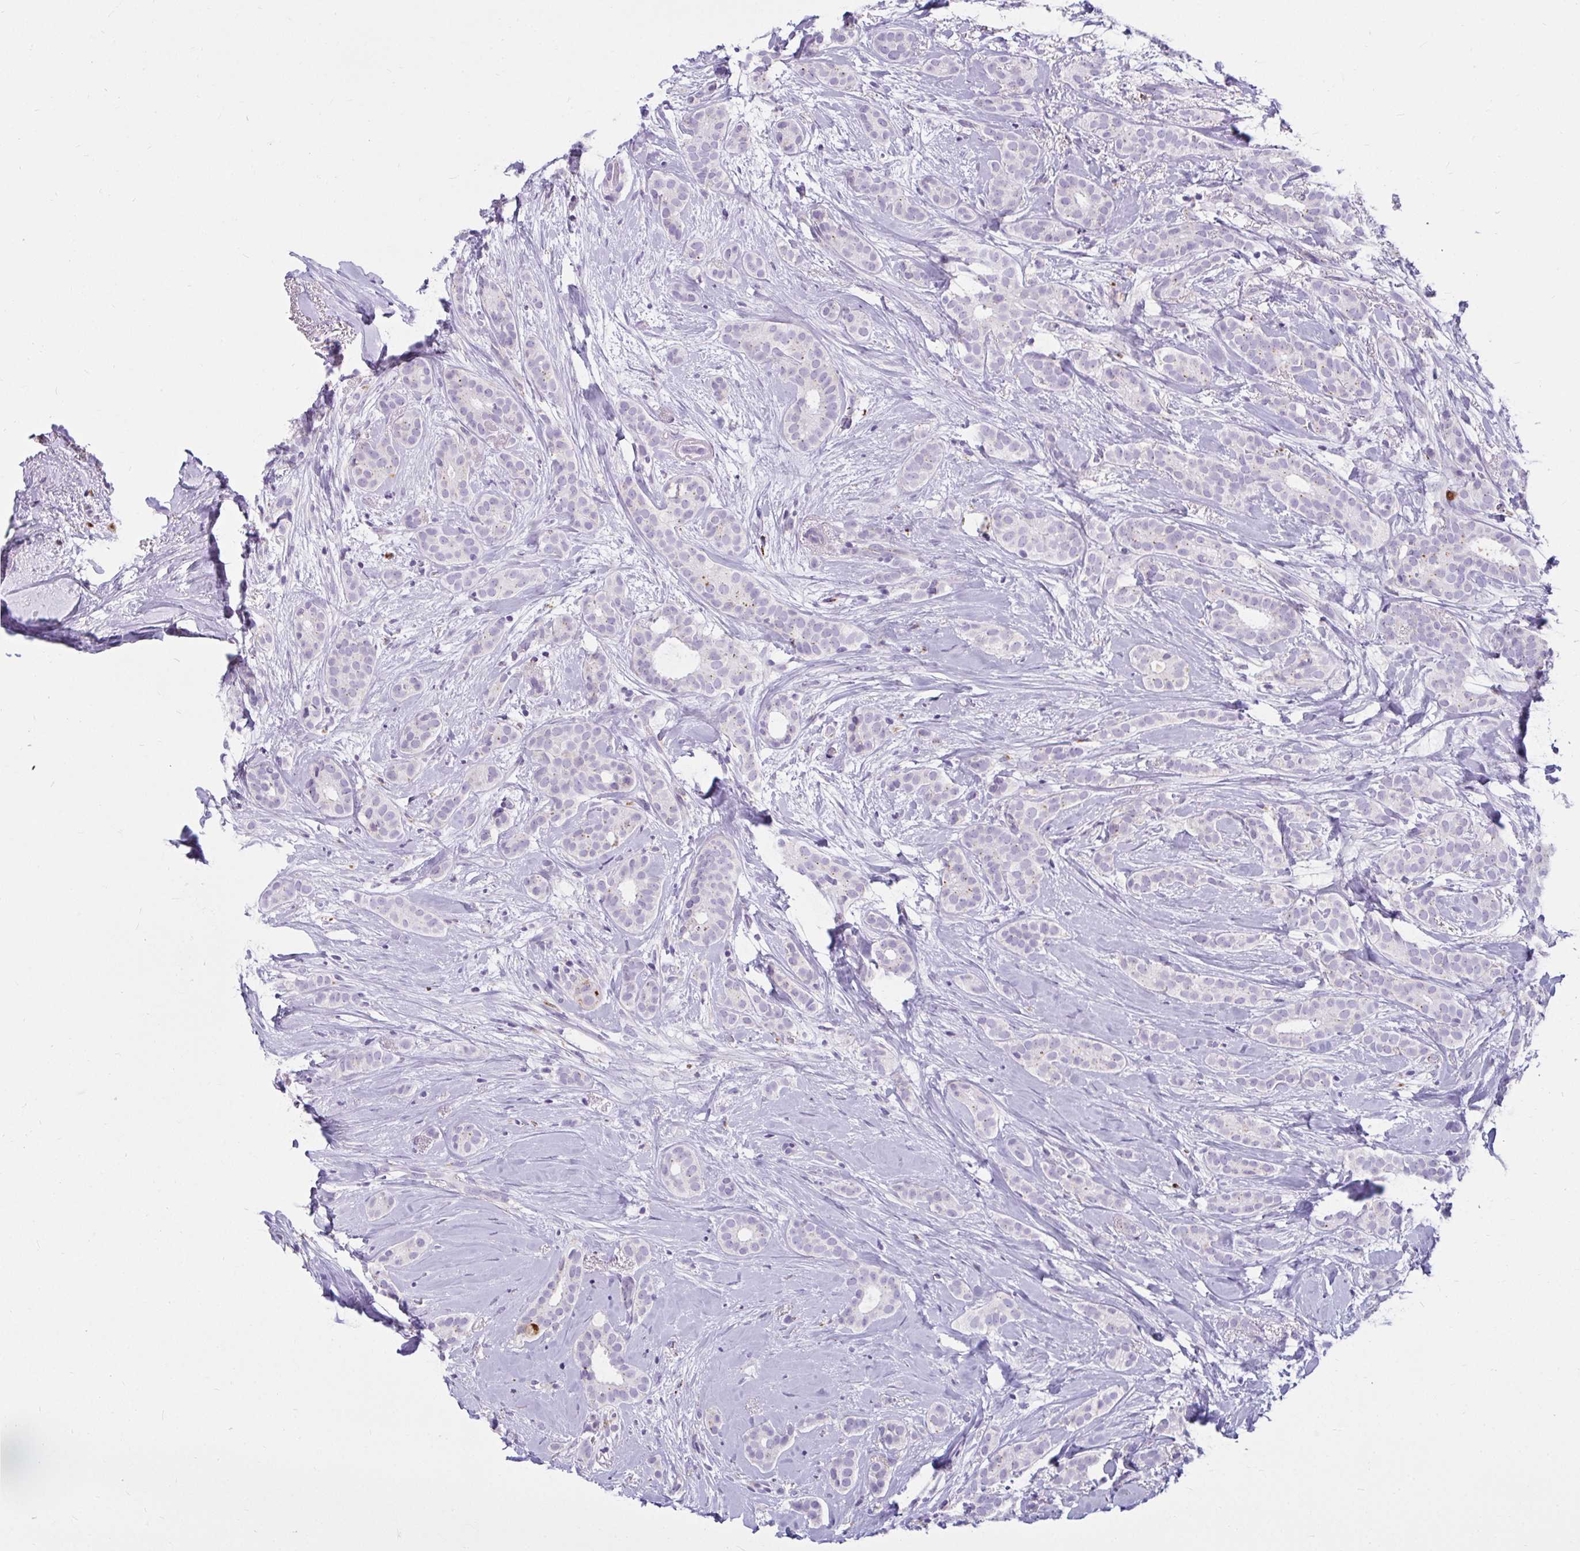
{"staining": {"intensity": "negative", "quantity": "none", "location": "none"}, "tissue": "breast cancer", "cell_type": "Tumor cells", "image_type": "cancer", "snomed": [{"axis": "morphology", "description": "Duct carcinoma"}, {"axis": "topography", "description": "Breast"}], "caption": "Immunohistochemistry (IHC) histopathology image of neoplastic tissue: human breast invasive ductal carcinoma stained with DAB (3,3'-diaminobenzidine) displays no significant protein expression in tumor cells.", "gene": "CTSZ", "patient": {"sex": "female", "age": 65}}